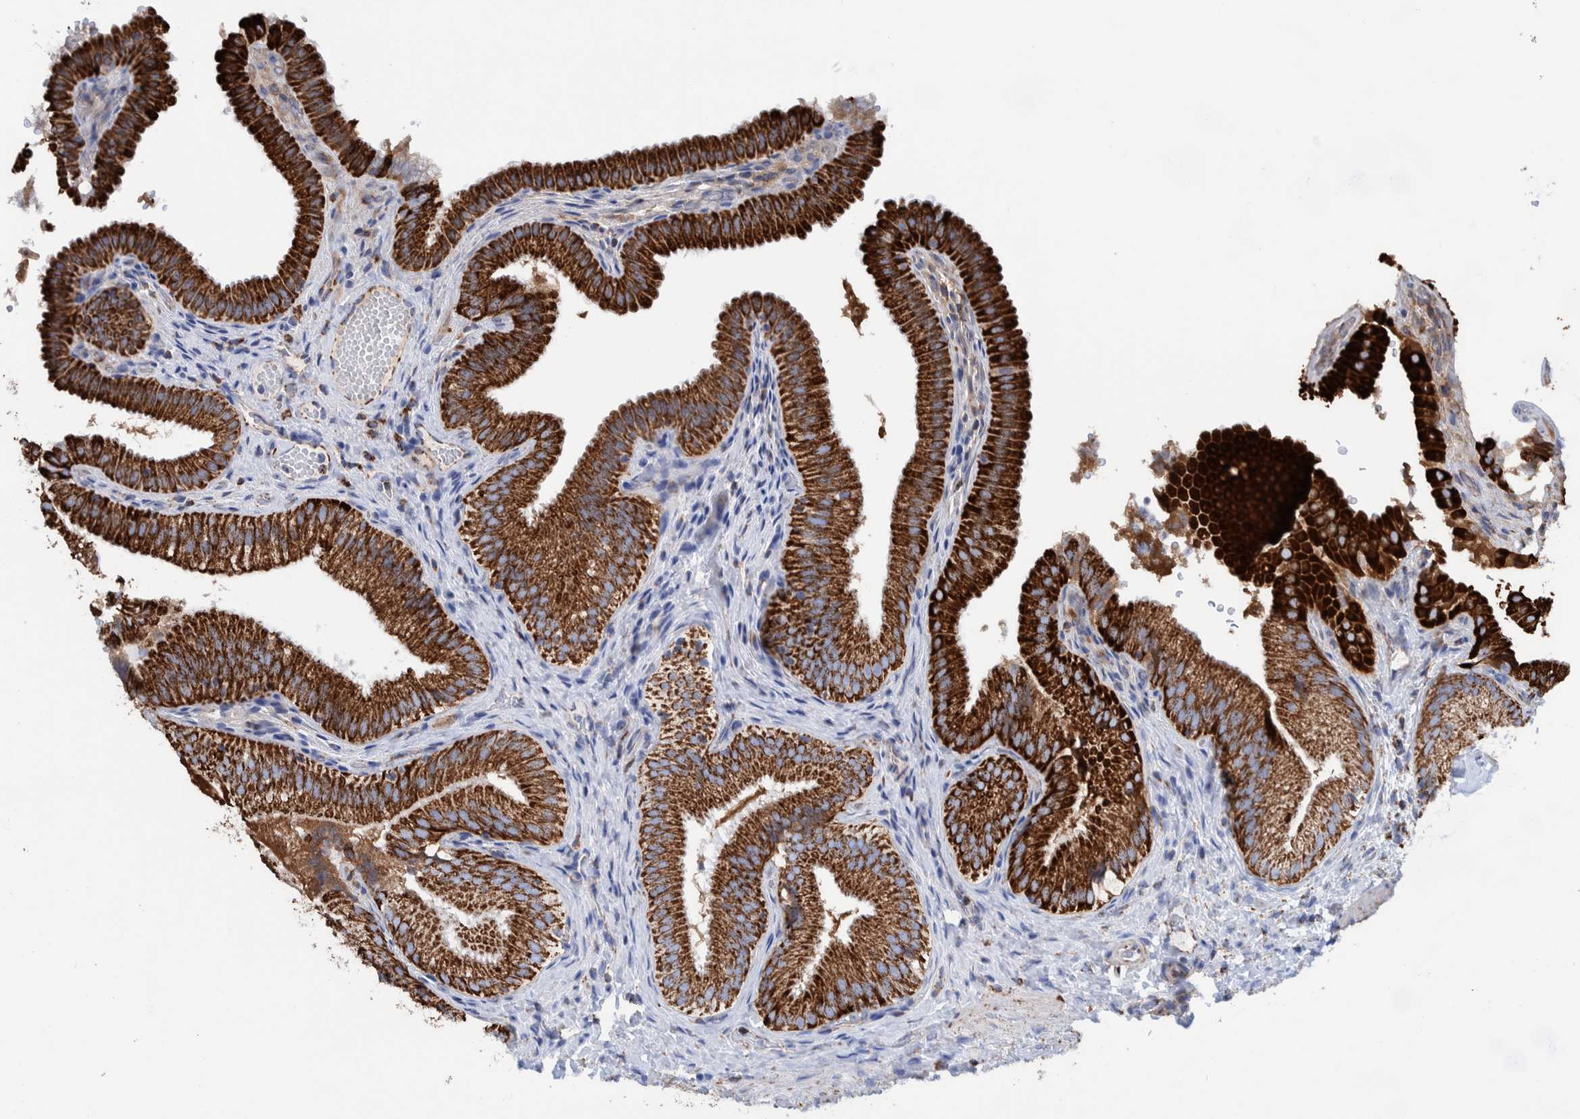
{"staining": {"intensity": "strong", "quantity": ">75%", "location": "cytoplasmic/membranous"}, "tissue": "gallbladder", "cell_type": "Glandular cells", "image_type": "normal", "snomed": [{"axis": "morphology", "description": "Normal tissue, NOS"}, {"axis": "topography", "description": "Gallbladder"}], "caption": "Gallbladder stained for a protein displays strong cytoplasmic/membranous positivity in glandular cells. (DAB (3,3'-diaminobenzidine) IHC, brown staining for protein, blue staining for nuclei).", "gene": "DECR1", "patient": {"sex": "female", "age": 30}}